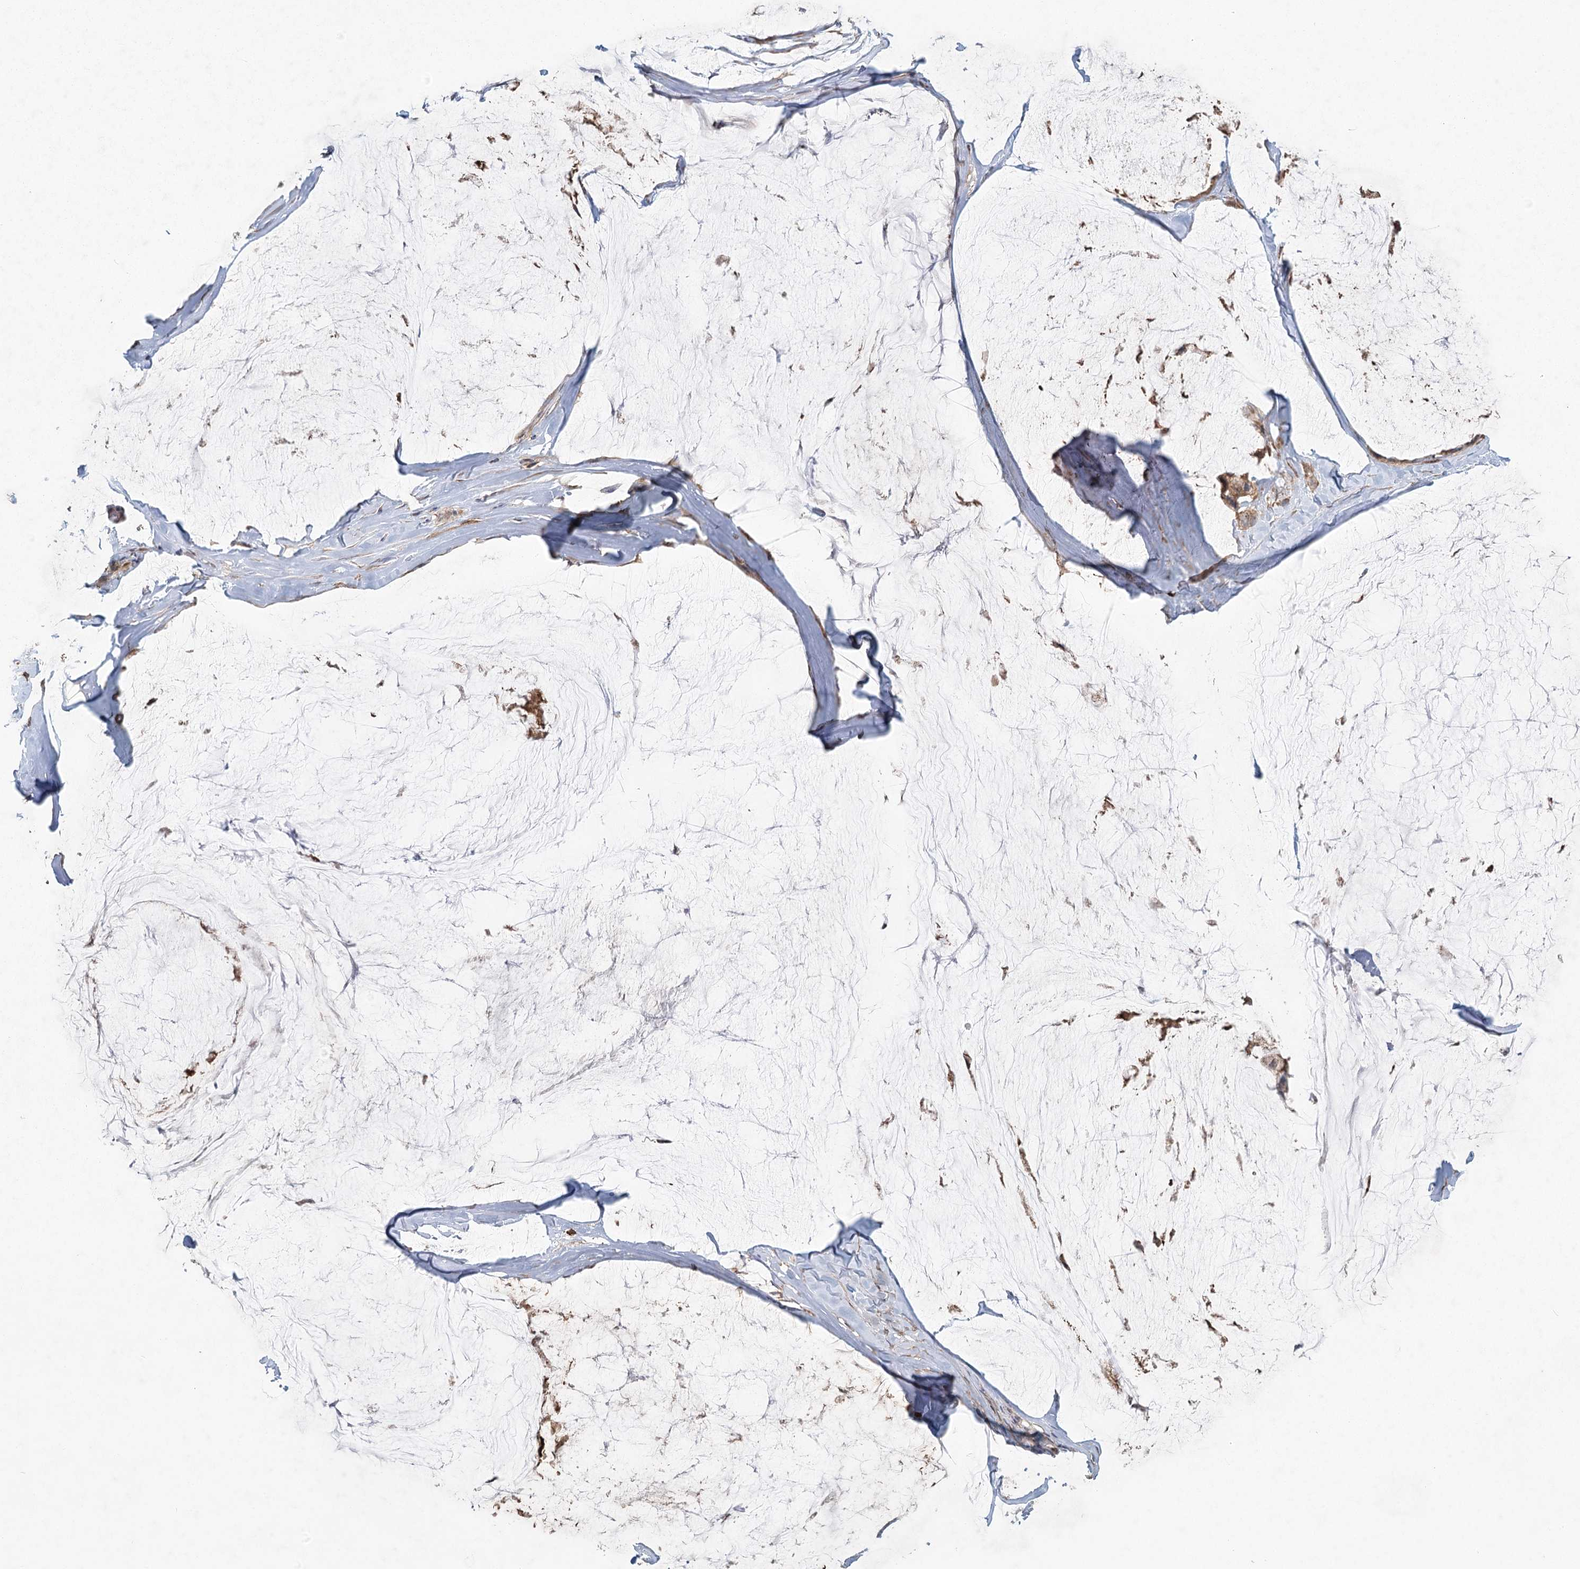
{"staining": {"intensity": "weak", "quantity": ">75%", "location": "cytoplasmic/membranous"}, "tissue": "ovarian cancer", "cell_type": "Tumor cells", "image_type": "cancer", "snomed": [{"axis": "morphology", "description": "Cystadenocarcinoma, mucinous, NOS"}, {"axis": "topography", "description": "Ovary"}], "caption": "A high-resolution photomicrograph shows IHC staining of ovarian cancer, which shows weak cytoplasmic/membranous expression in about >75% of tumor cells.", "gene": "PLEKHA7", "patient": {"sex": "female", "age": 39}}